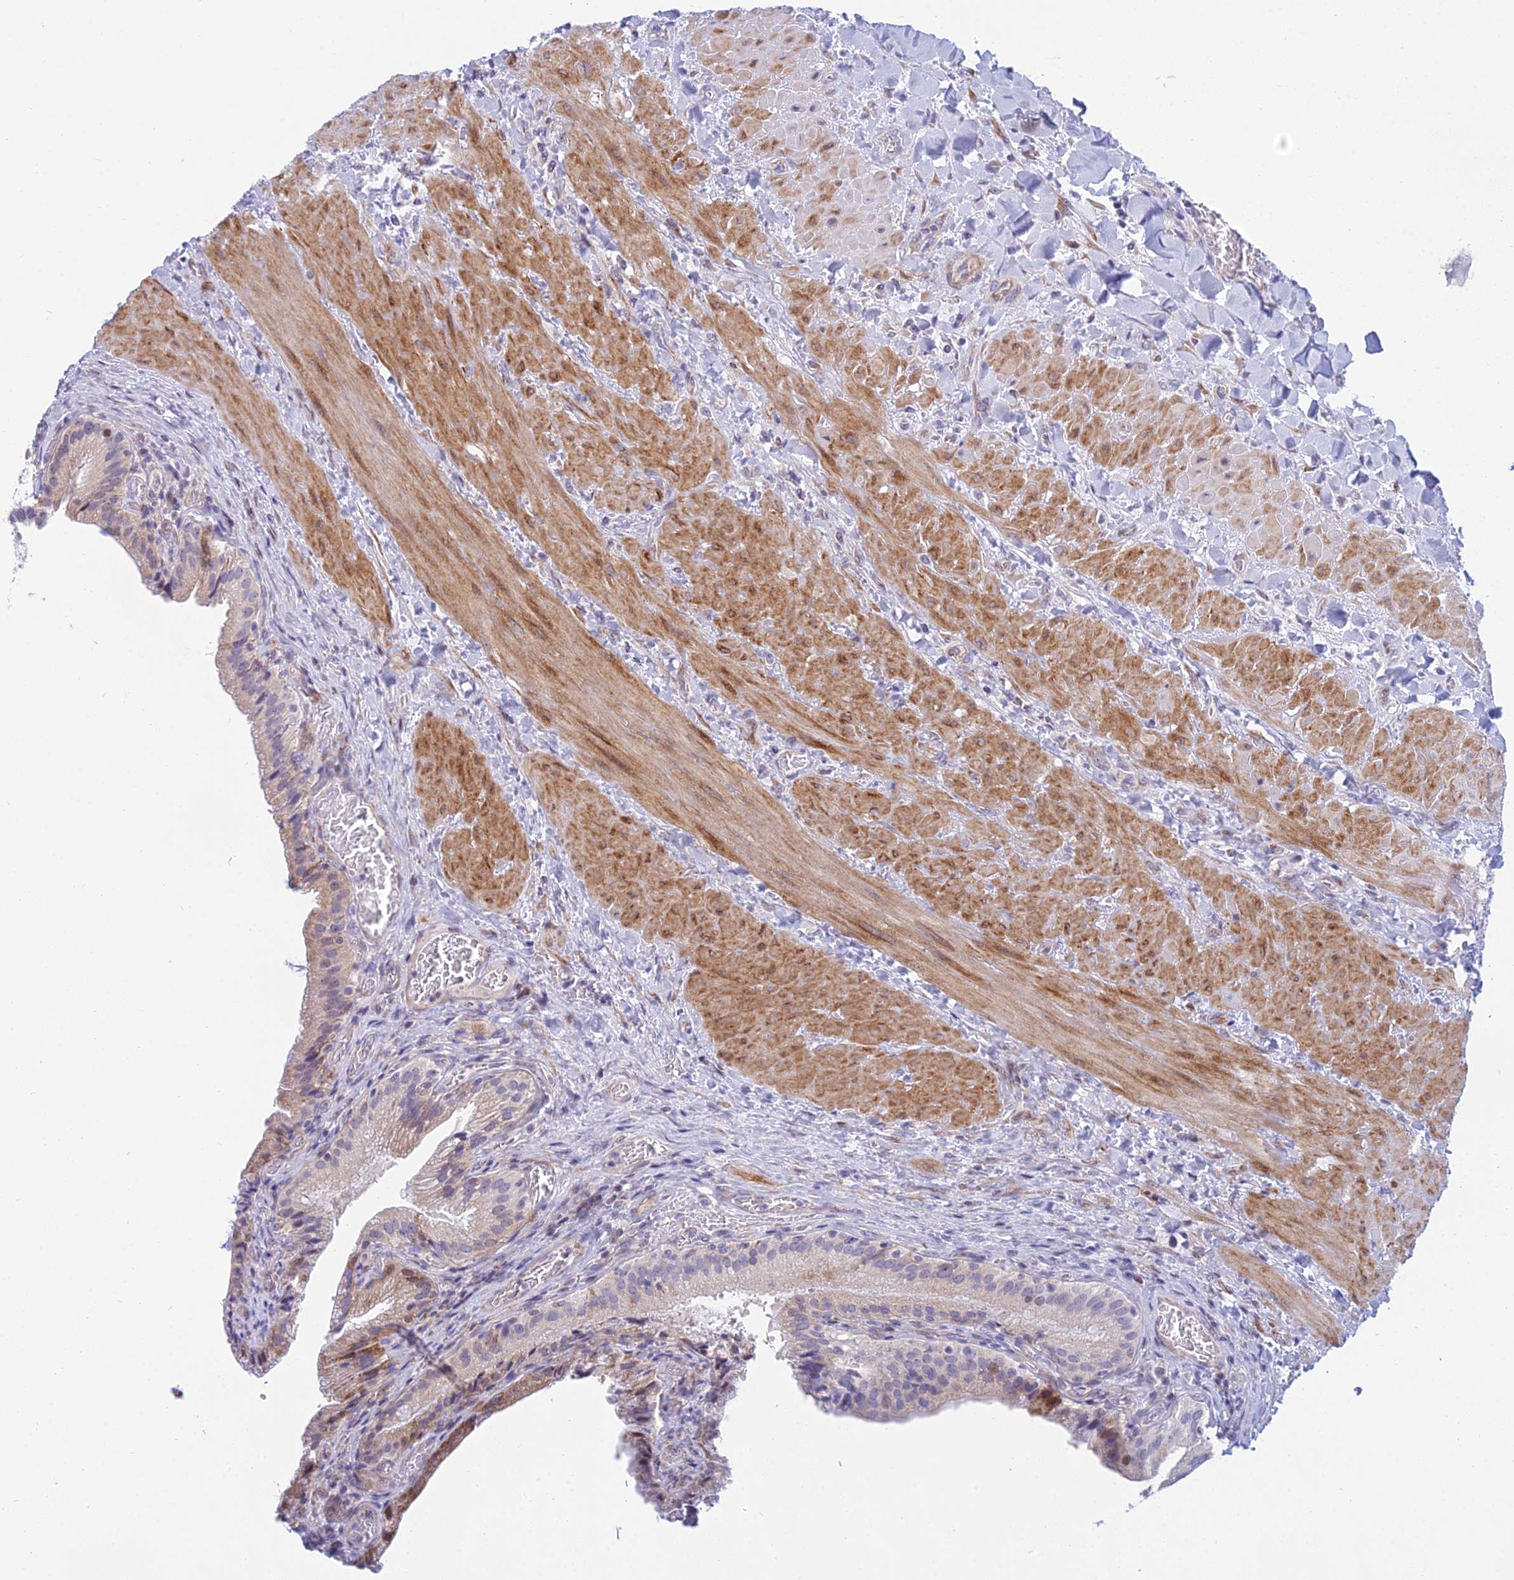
{"staining": {"intensity": "strong", "quantity": "<25%", "location": "cytoplasmic/membranous"}, "tissue": "gallbladder", "cell_type": "Glandular cells", "image_type": "normal", "snomed": [{"axis": "morphology", "description": "Normal tissue, NOS"}, {"axis": "topography", "description": "Gallbladder"}], "caption": "Protein staining of unremarkable gallbladder shows strong cytoplasmic/membranous expression in about <25% of glandular cells. (Brightfield microscopy of DAB IHC at high magnification).", "gene": "PRR13", "patient": {"sex": "male", "age": 24}}